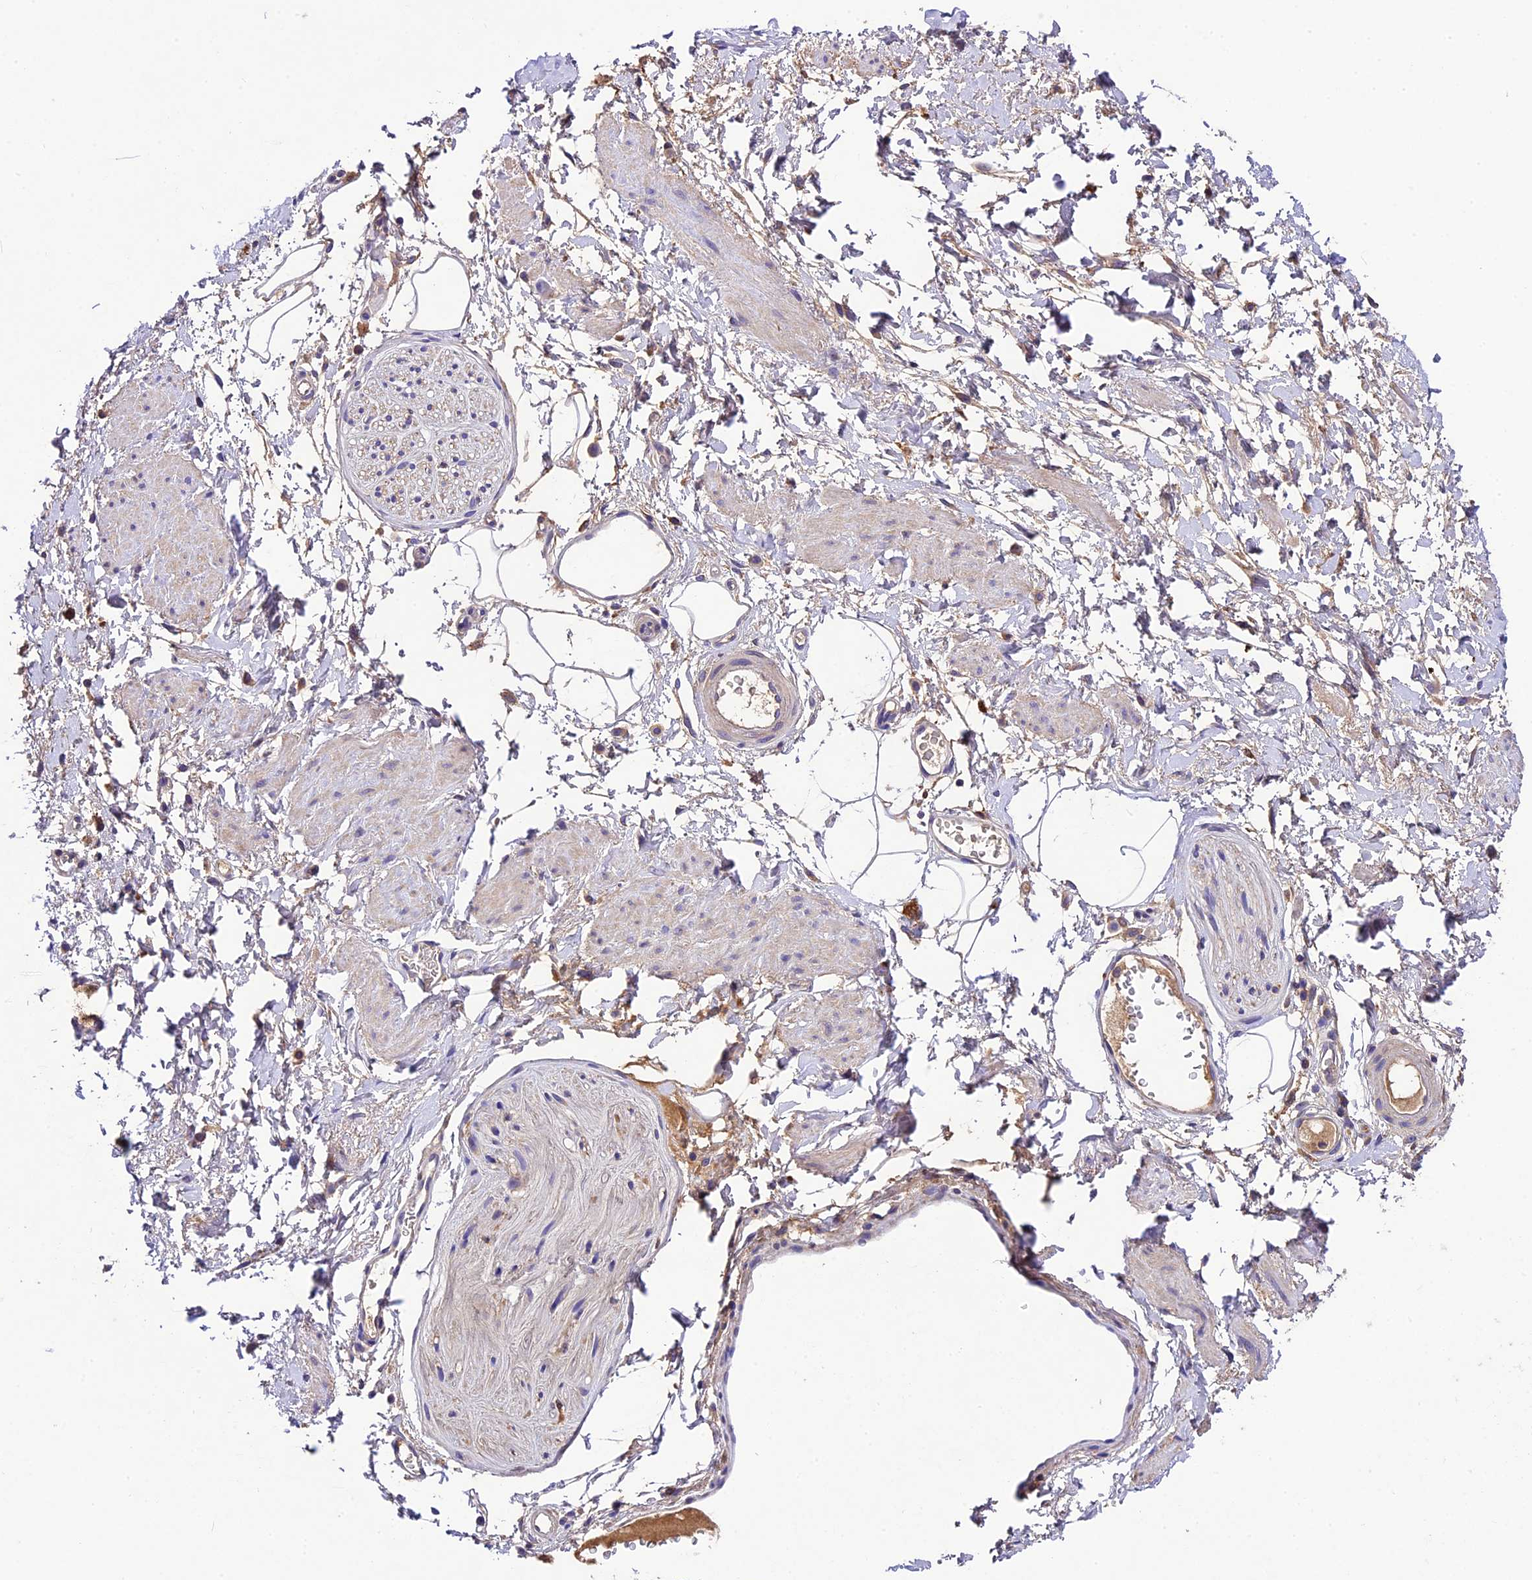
{"staining": {"intensity": "negative", "quantity": "none", "location": "none"}, "tissue": "adipose tissue", "cell_type": "Adipocytes", "image_type": "normal", "snomed": [{"axis": "morphology", "description": "Normal tissue, NOS"}, {"axis": "morphology", "description": "Adenocarcinoma, NOS"}, {"axis": "topography", "description": "Rectum"}, {"axis": "topography", "description": "Vagina"}, {"axis": "topography", "description": "Peripheral nerve tissue"}], "caption": "IHC of benign human adipose tissue exhibits no positivity in adipocytes. (Stains: DAB (3,3'-diaminobenzidine) immunohistochemistry with hematoxylin counter stain, Microscopy: brightfield microscopy at high magnification).", "gene": "CILP2", "patient": {"sex": "female", "age": 71}}